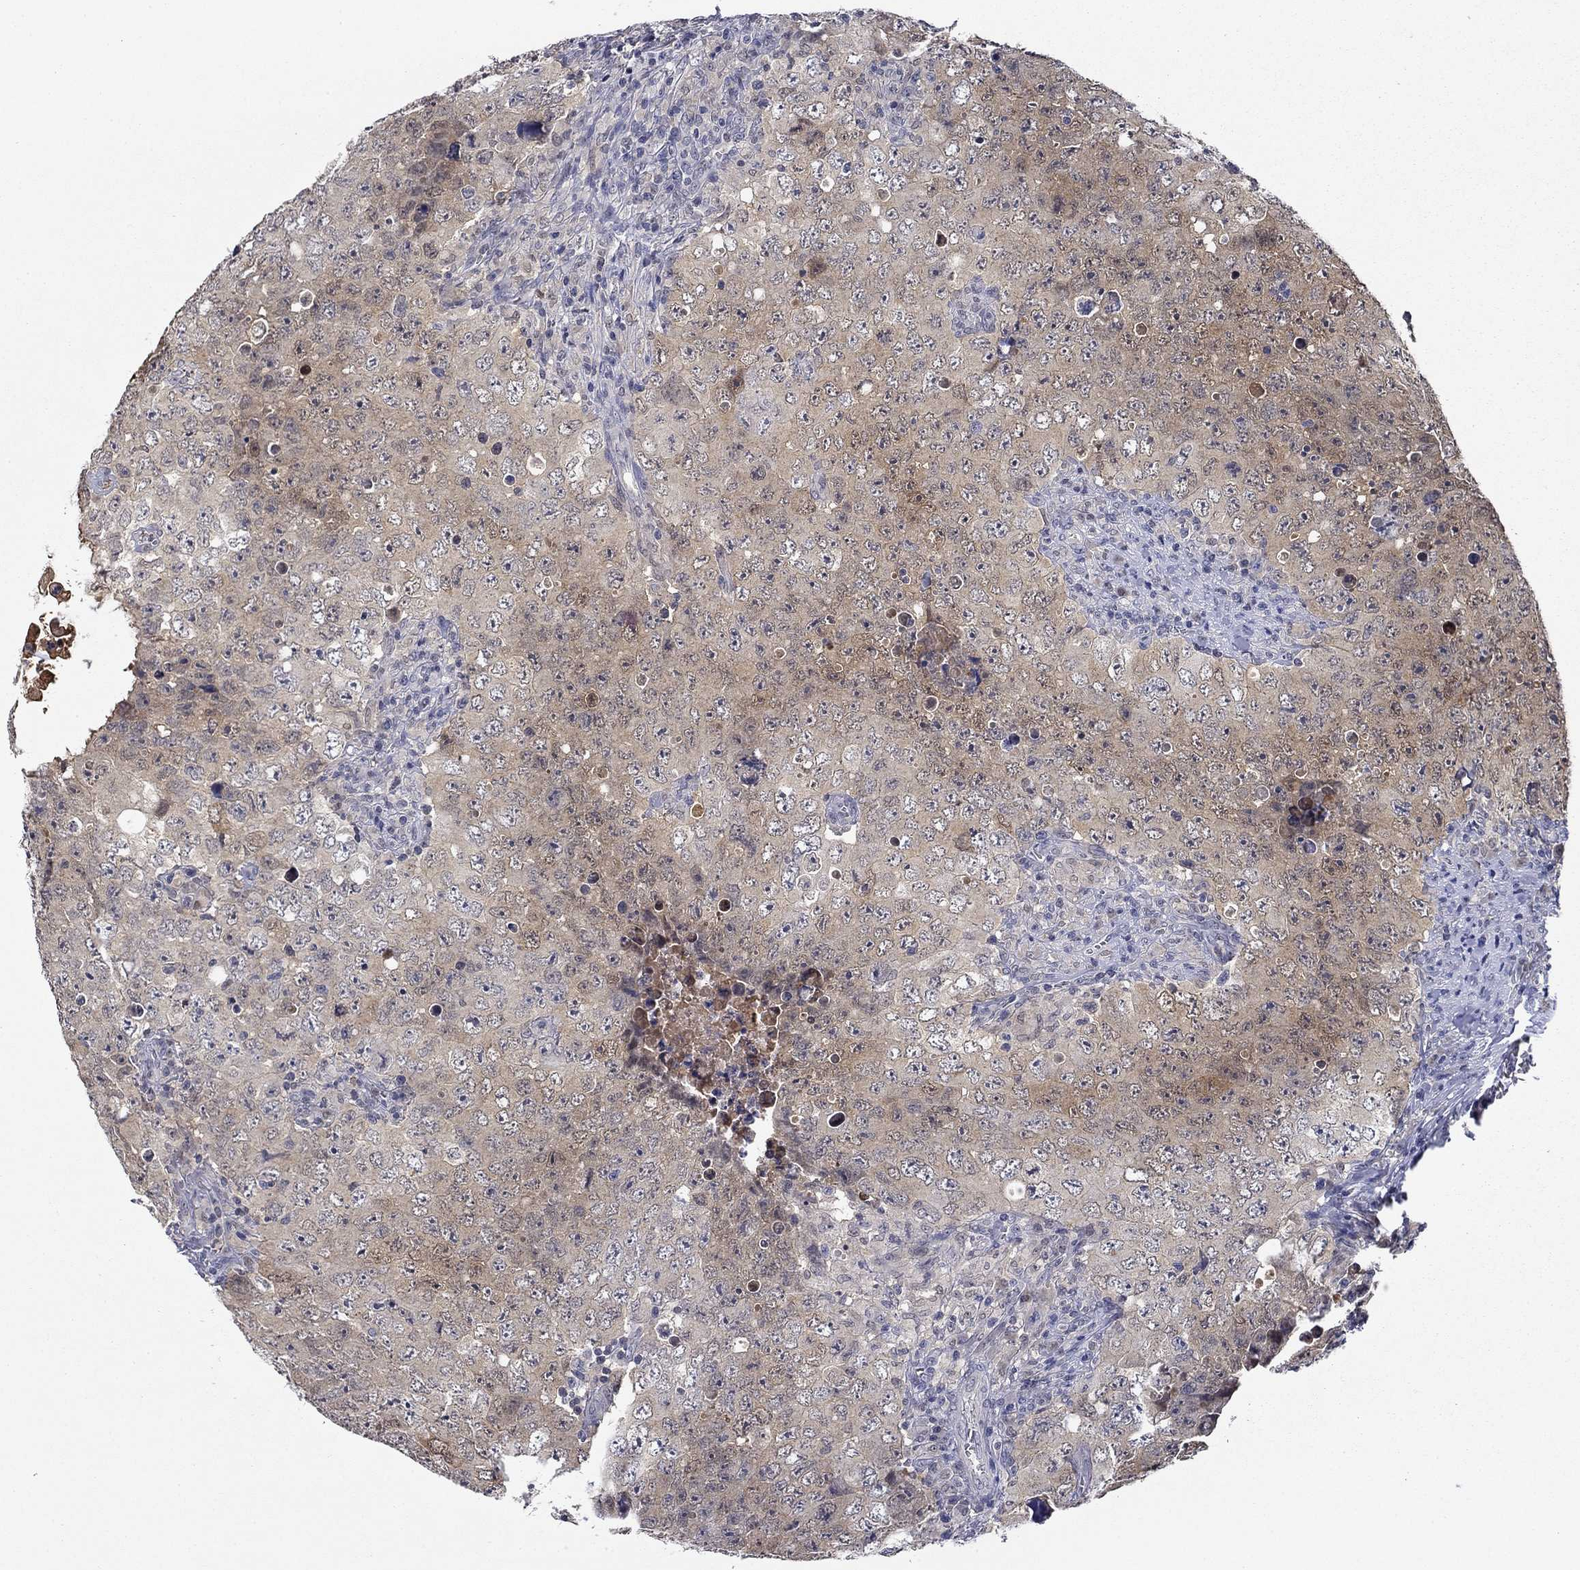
{"staining": {"intensity": "weak", "quantity": "25%-75%", "location": "cytoplasmic/membranous"}, "tissue": "testis cancer", "cell_type": "Tumor cells", "image_type": "cancer", "snomed": [{"axis": "morphology", "description": "Seminoma, NOS"}, {"axis": "topography", "description": "Testis"}], "caption": "Immunohistochemistry histopathology image of neoplastic tissue: seminoma (testis) stained using immunohistochemistry reveals low levels of weak protein expression localized specifically in the cytoplasmic/membranous of tumor cells, appearing as a cytoplasmic/membranous brown color.", "gene": "DDTL", "patient": {"sex": "male", "age": 34}}